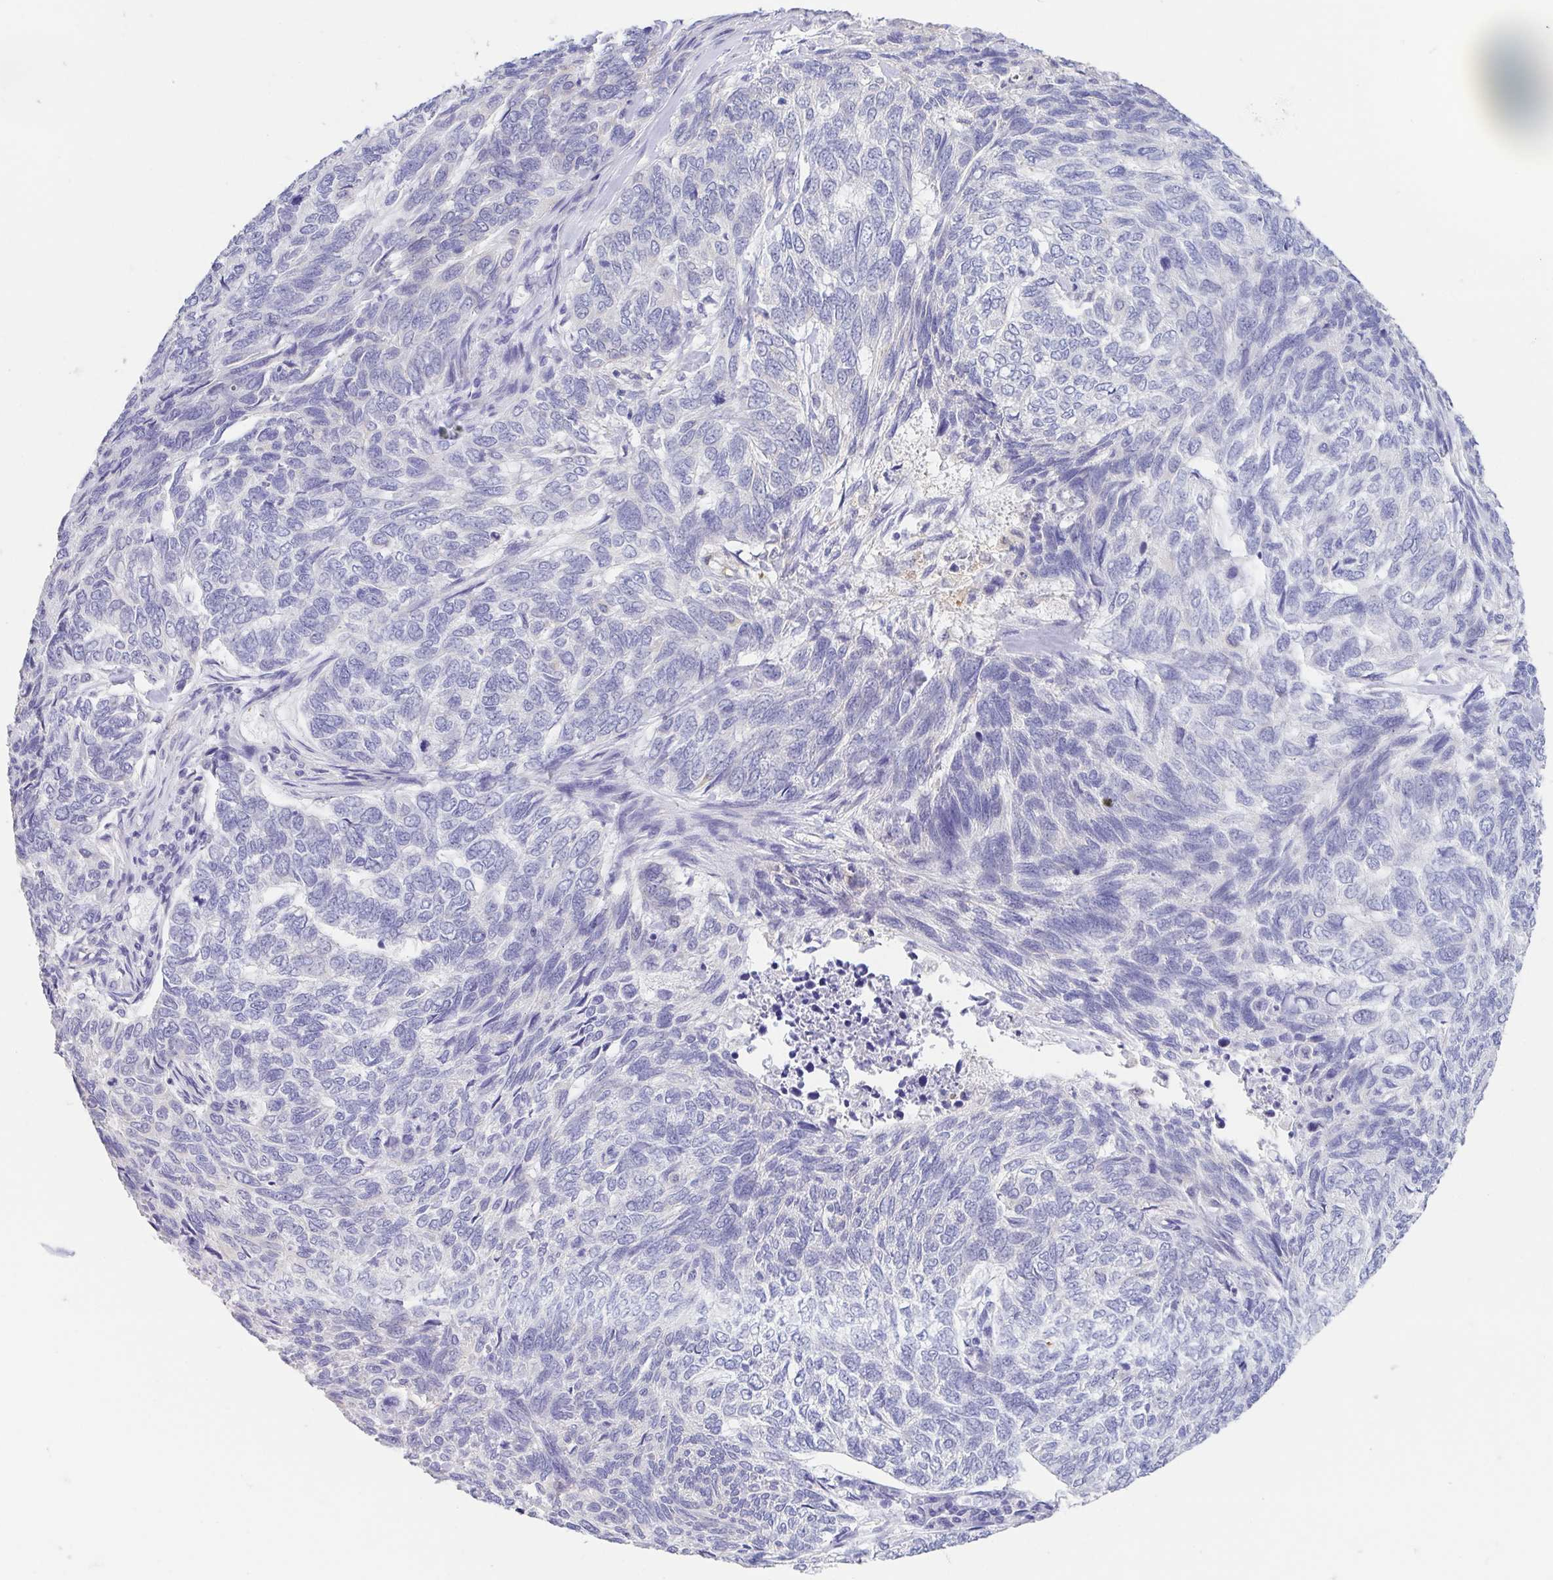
{"staining": {"intensity": "negative", "quantity": "none", "location": "none"}, "tissue": "skin cancer", "cell_type": "Tumor cells", "image_type": "cancer", "snomed": [{"axis": "morphology", "description": "Basal cell carcinoma"}, {"axis": "topography", "description": "Skin"}], "caption": "IHC of human skin cancer displays no positivity in tumor cells.", "gene": "FABP3", "patient": {"sex": "female", "age": 65}}